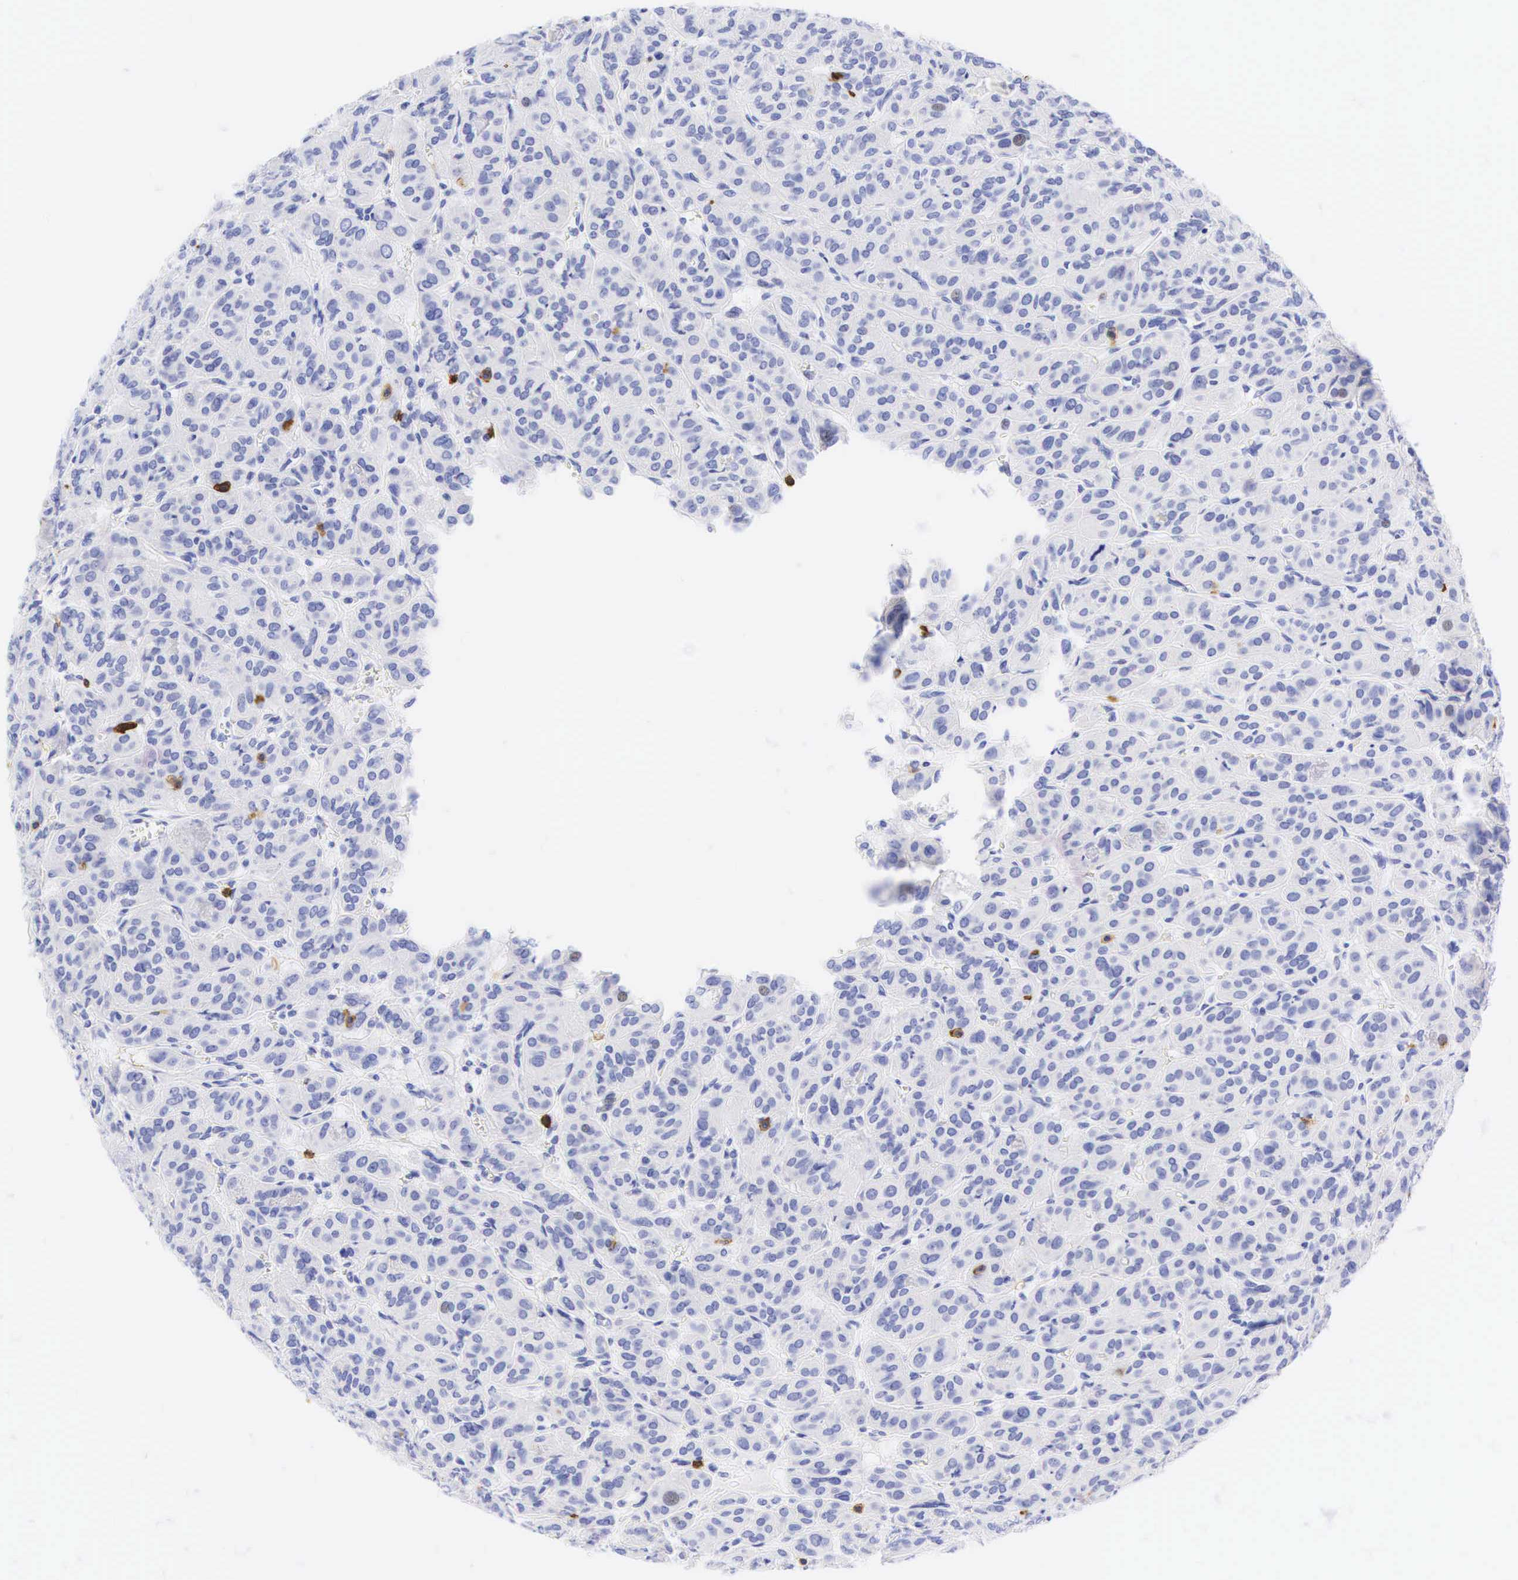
{"staining": {"intensity": "negative", "quantity": "none", "location": "none"}, "tissue": "thyroid cancer", "cell_type": "Tumor cells", "image_type": "cancer", "snomed": [{"axis": "morphology", "description": "Follicular adenoma carcinoma, NOS"}, {"axis": "topography", "description": "Thyroid gland"}], "caption": "Immunohistochemistry of human thyroid cancer displays no positivity in tumor cells.", "gene": "CD8A", "patient": {"sex": "female", "age": 71}}